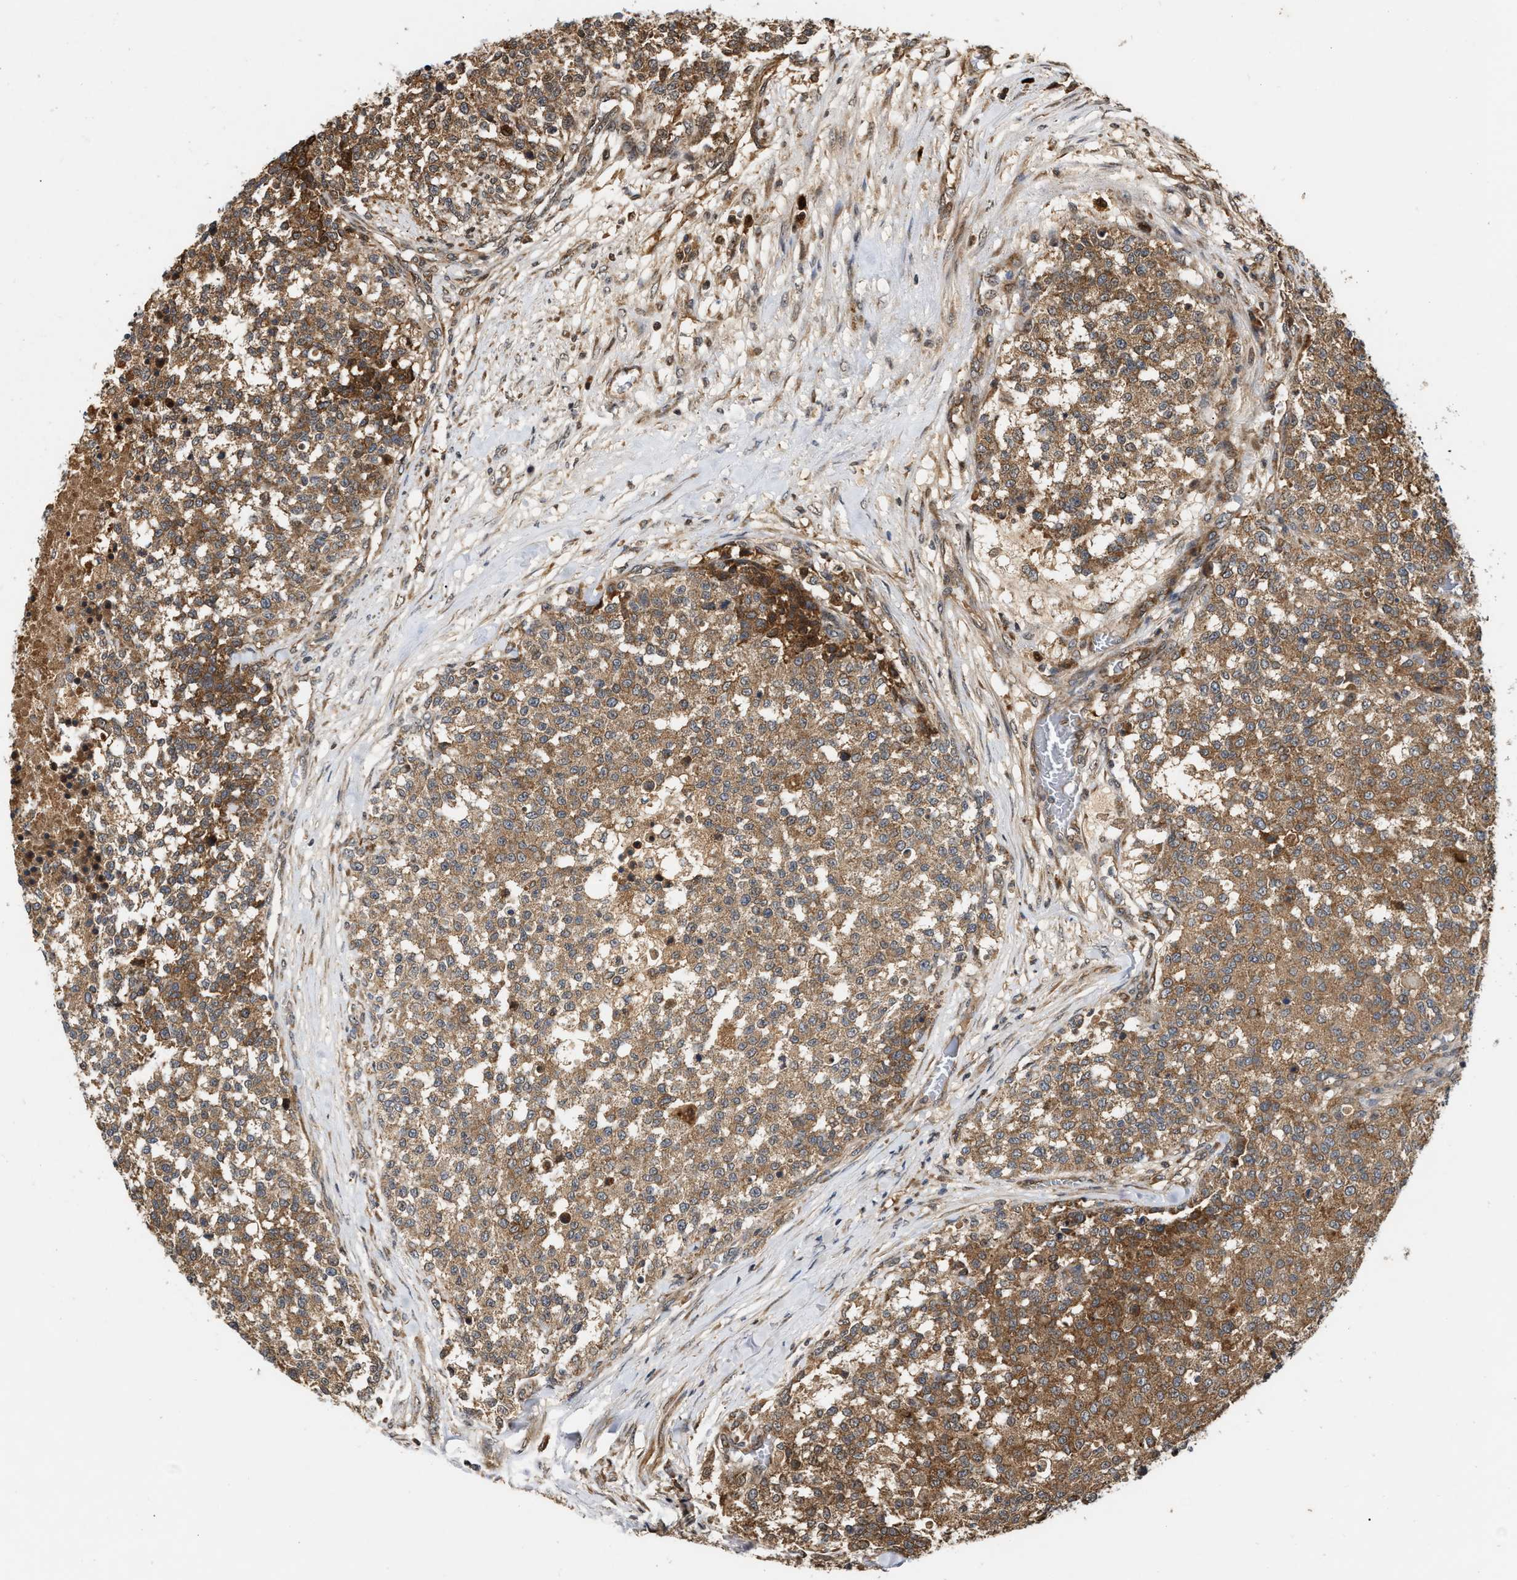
{"staining": {"intensity": "moderate", "quantity": ">75%", "location": "cytoplasmic/membranous"}, "tissue": "testis cancer", "cell_type": "Tumor cells", "image_type": "cancer", "snomed": [{"axis": "morphology", "description": "Seminoma, NOS"}, {"axis": "topography", "description": "Testis"}], "caption": "The photomicrograph reveals immunohistochemical staining of testis seminoma. There is moderate cytoplasmic/membranous staining is identified in approximately >75% of tumor cells.", "gene": "CFLAR", "patient": {"sex": "male", "age": 59}}